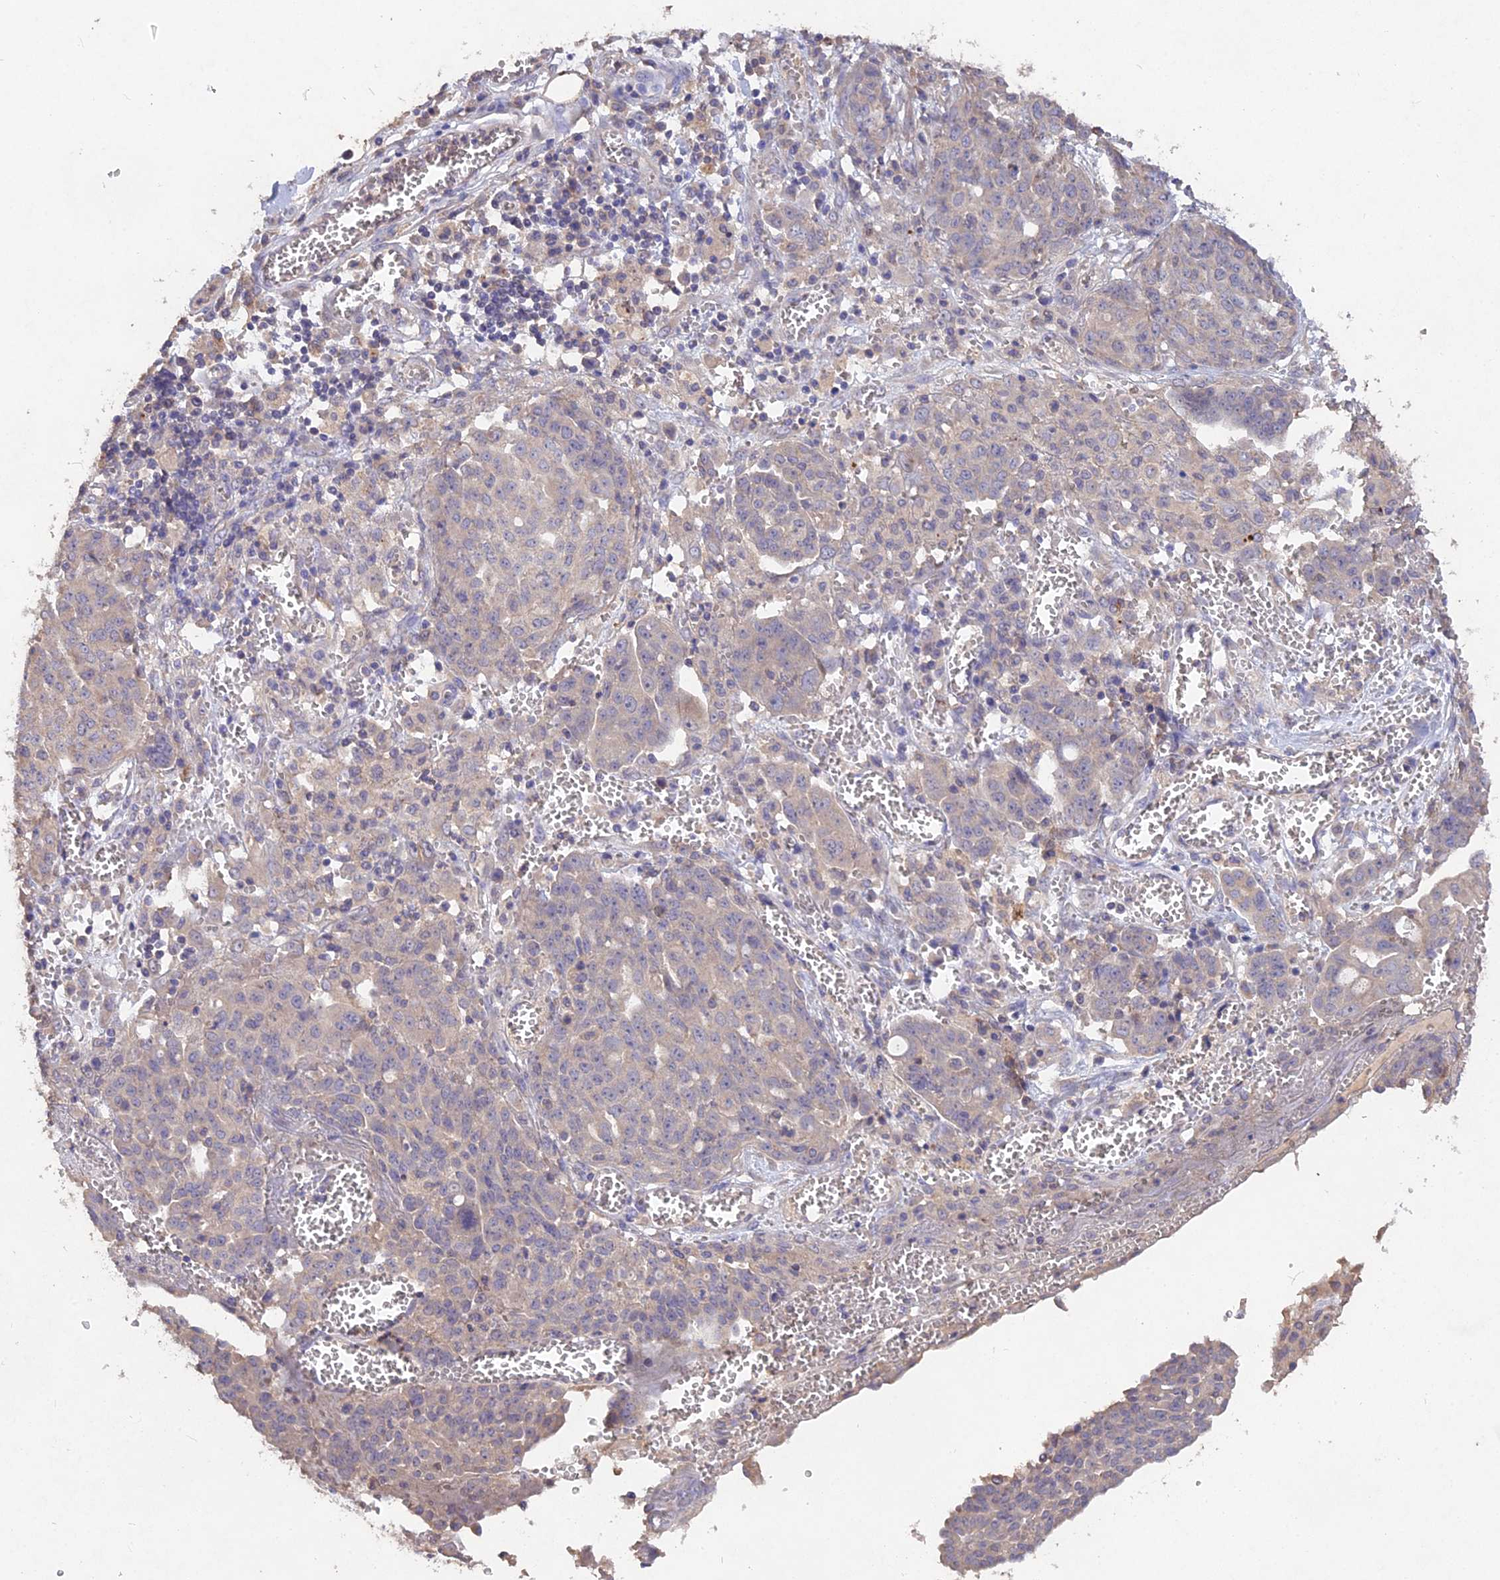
{"staining": {"intensity": "negative", "quantity": "none", "location": "none"}, "tissue": "ovarian cancer", "cell_type": "Tumor cells", "image_type": "cancer", "snomed": [{"axis": "morphology", "description": "Cystadenocarcinoma, serous, NOS"}, {"axis": "topography", "description": "Soft tissue"}, {"axis": "topography", "description": "Ovary"}], "caption": "This is a micrograph of immunohistochemistry staining of ovarian cancer (serous cystadenocarcinoma), which shows no staining in tumor cells.", "gene": "SLC26A4", "patient": {"sex": "female", "age": 57}}